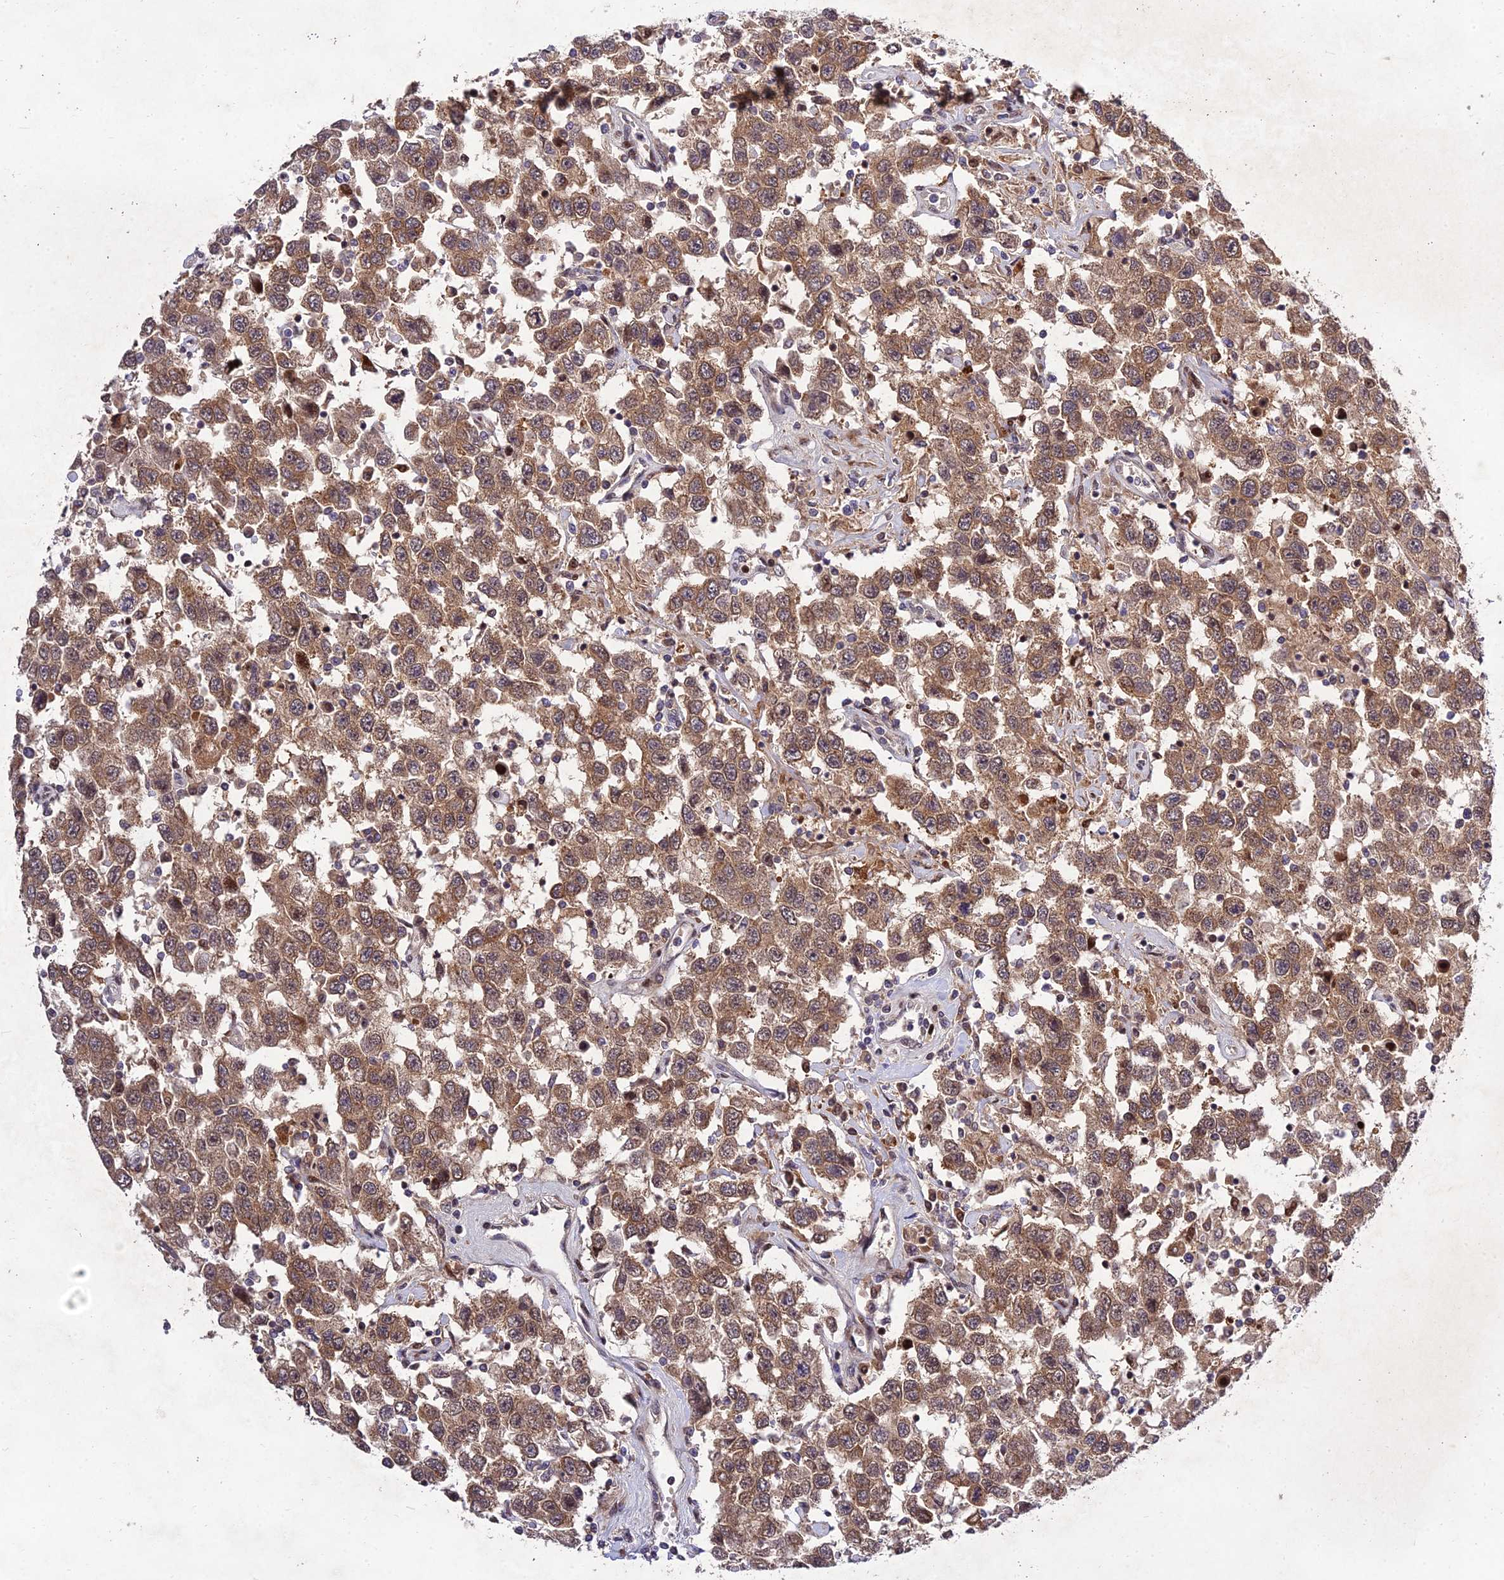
{"staining": {"intensity": "moderate", "quantity": ">75%", "location": "cytoplasmic/membranous"}, "tissue": "testis cancer", "cell_type": "Tumor cells", "image_type": "cancer", "snomed": [{"axis": "morphology", "description": "Seminoma, NOS"}, {"axis": "topography", "description": "Testis"}], "caption": "A medium amount of moderate cytoplasmic/membranous positivity is present in about >75% of tumor cells in testis cancer tissue.", "gene": "MKKS", "patient": {"sex": "male", "age": 41}}